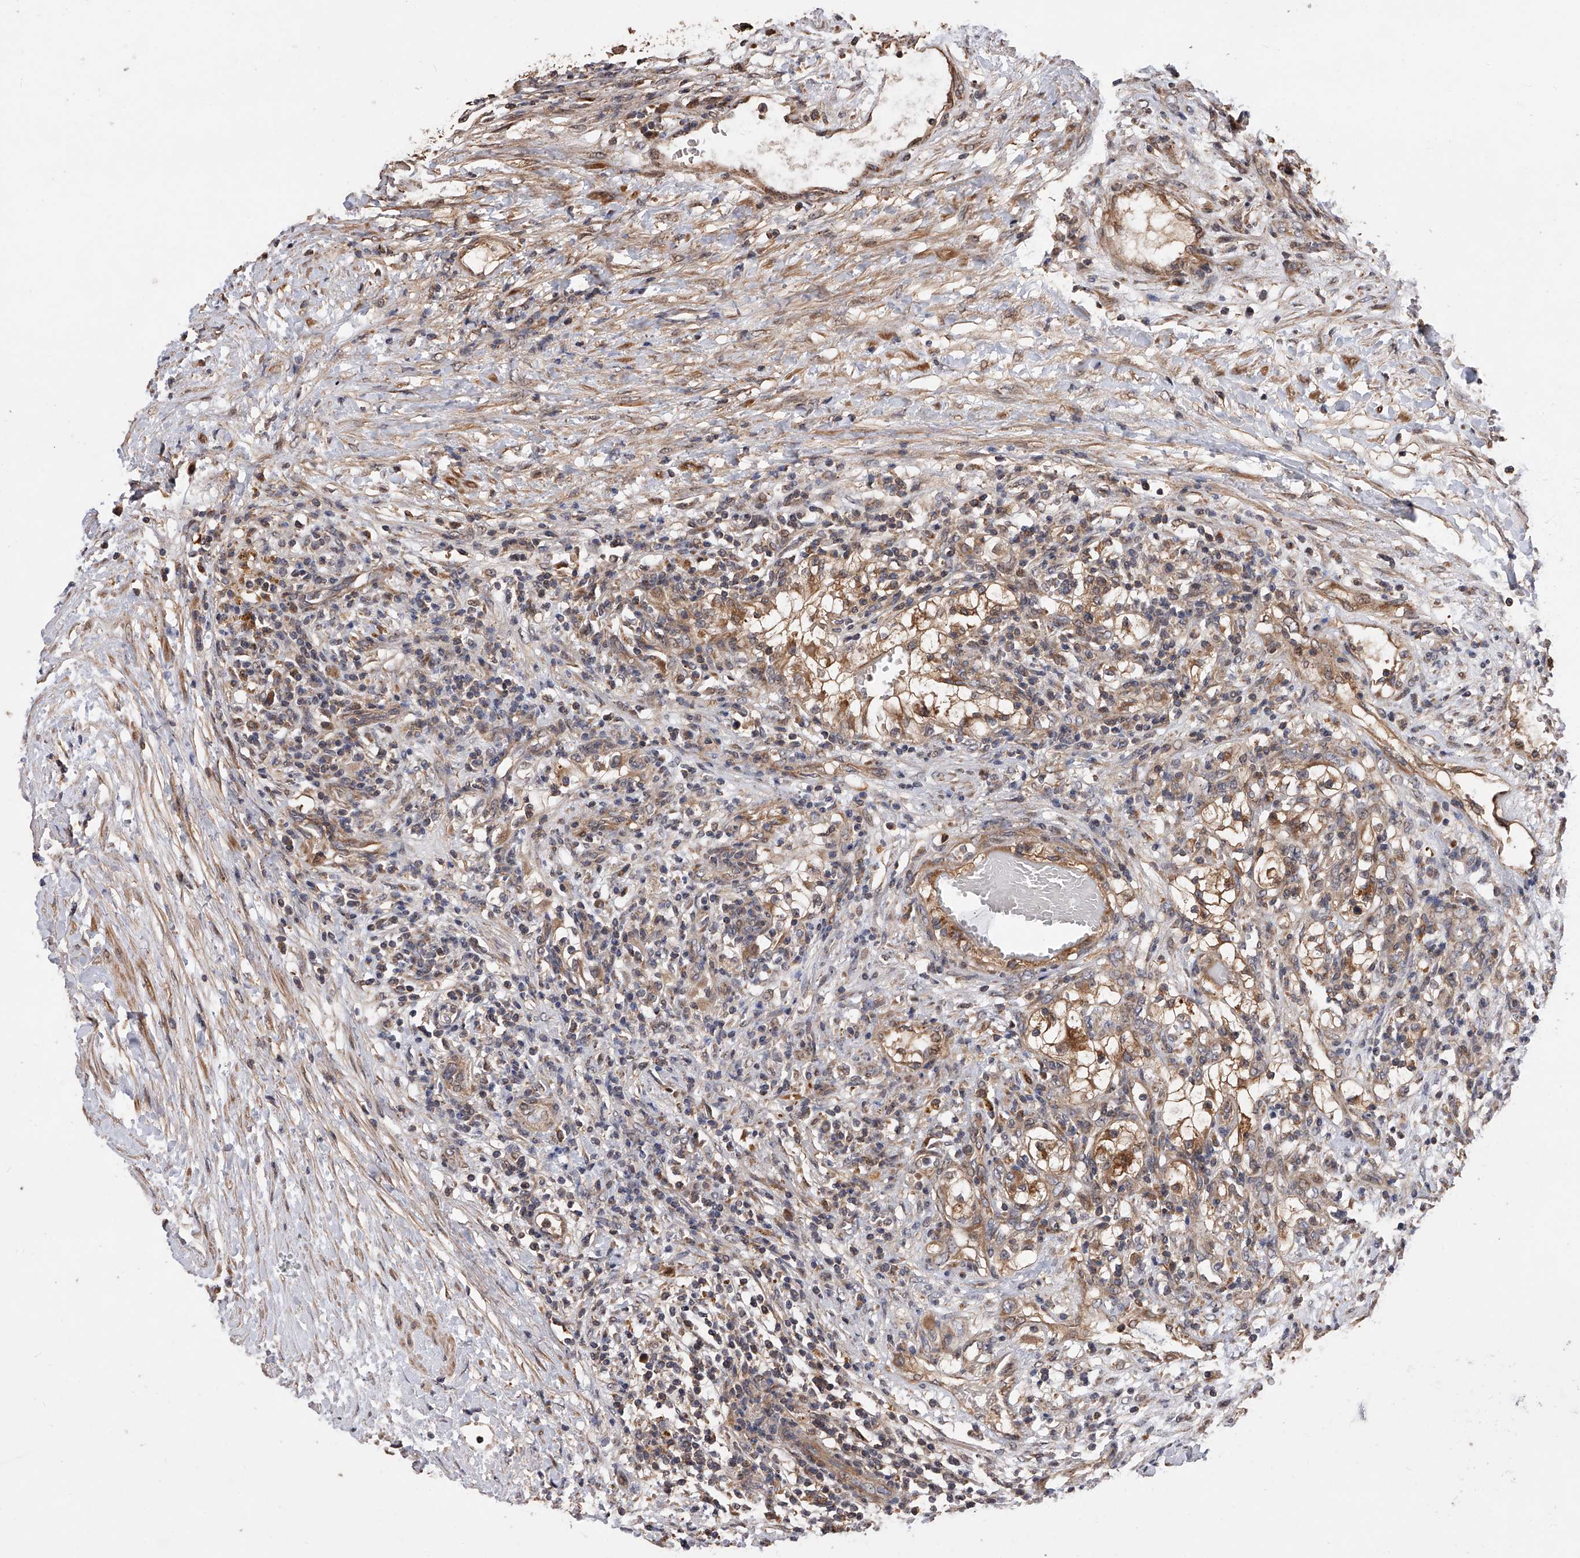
{"staining": {"intensity": "moderate", "quantity": ">75%", "location": "cytoplasmic/membranous,nuclear"}, "tissue": "renal cancer", "cell_type": "Tumor cells", "image_type": "cancer", "snomed": [{"axis": "morphology", "description": "Normal tissue, NOS"}, {"axis": "morphology", "description": "Adenocarcinoma, NOS"}, {"axis": "topography", "description": "Kidney"}], "caption": "A high-resolution image shows immunohistochemistry staining of renal cancer, which shows moderate cytoplasmic/membranous and nuclear staining in about >75% of tumor cells.", "gene": "GMDS", "patient": {"sex": "male", "age": 68}}